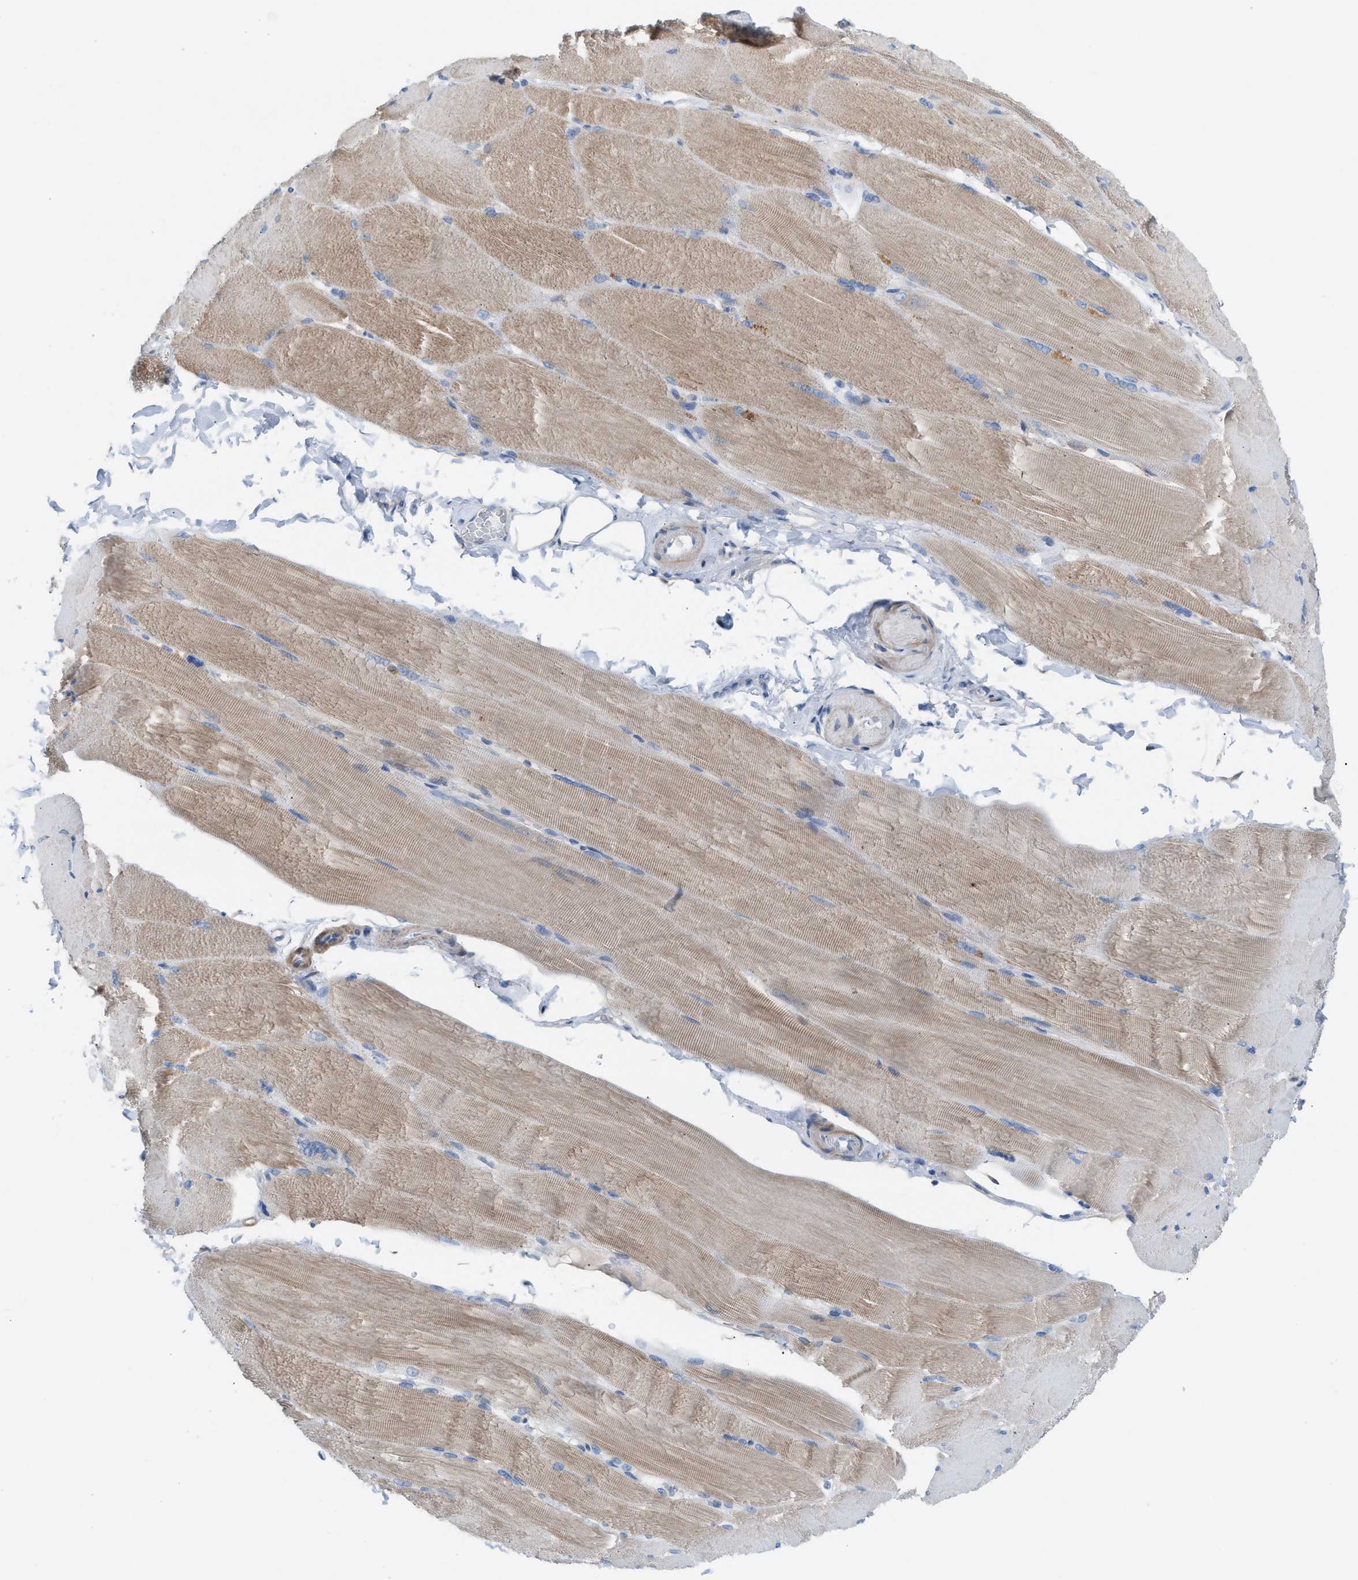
{"staining": {"intensity": "weak", "quantity": ">75%", "location": "cytoplasmic/membranous"}, "tissue": "skeletal muscle", "cell_type": "Myocytes", "image_type": "normal", "snomed": [{"axis": "morphology", "description": "Normal tissue, NOS"}, {"axis": "topography", "description": "Skin"}, {"axis": "topography", "description": "Skeletal muscle"}], "caption": "The photomicrograph shows staining of unremarkable skeletal muscle, revealing weak cytoplasmic/membranous protein staining (brown color) within myocytes.", "gene": "ASPA", "patient": {"sex": "male", "age": 83}}